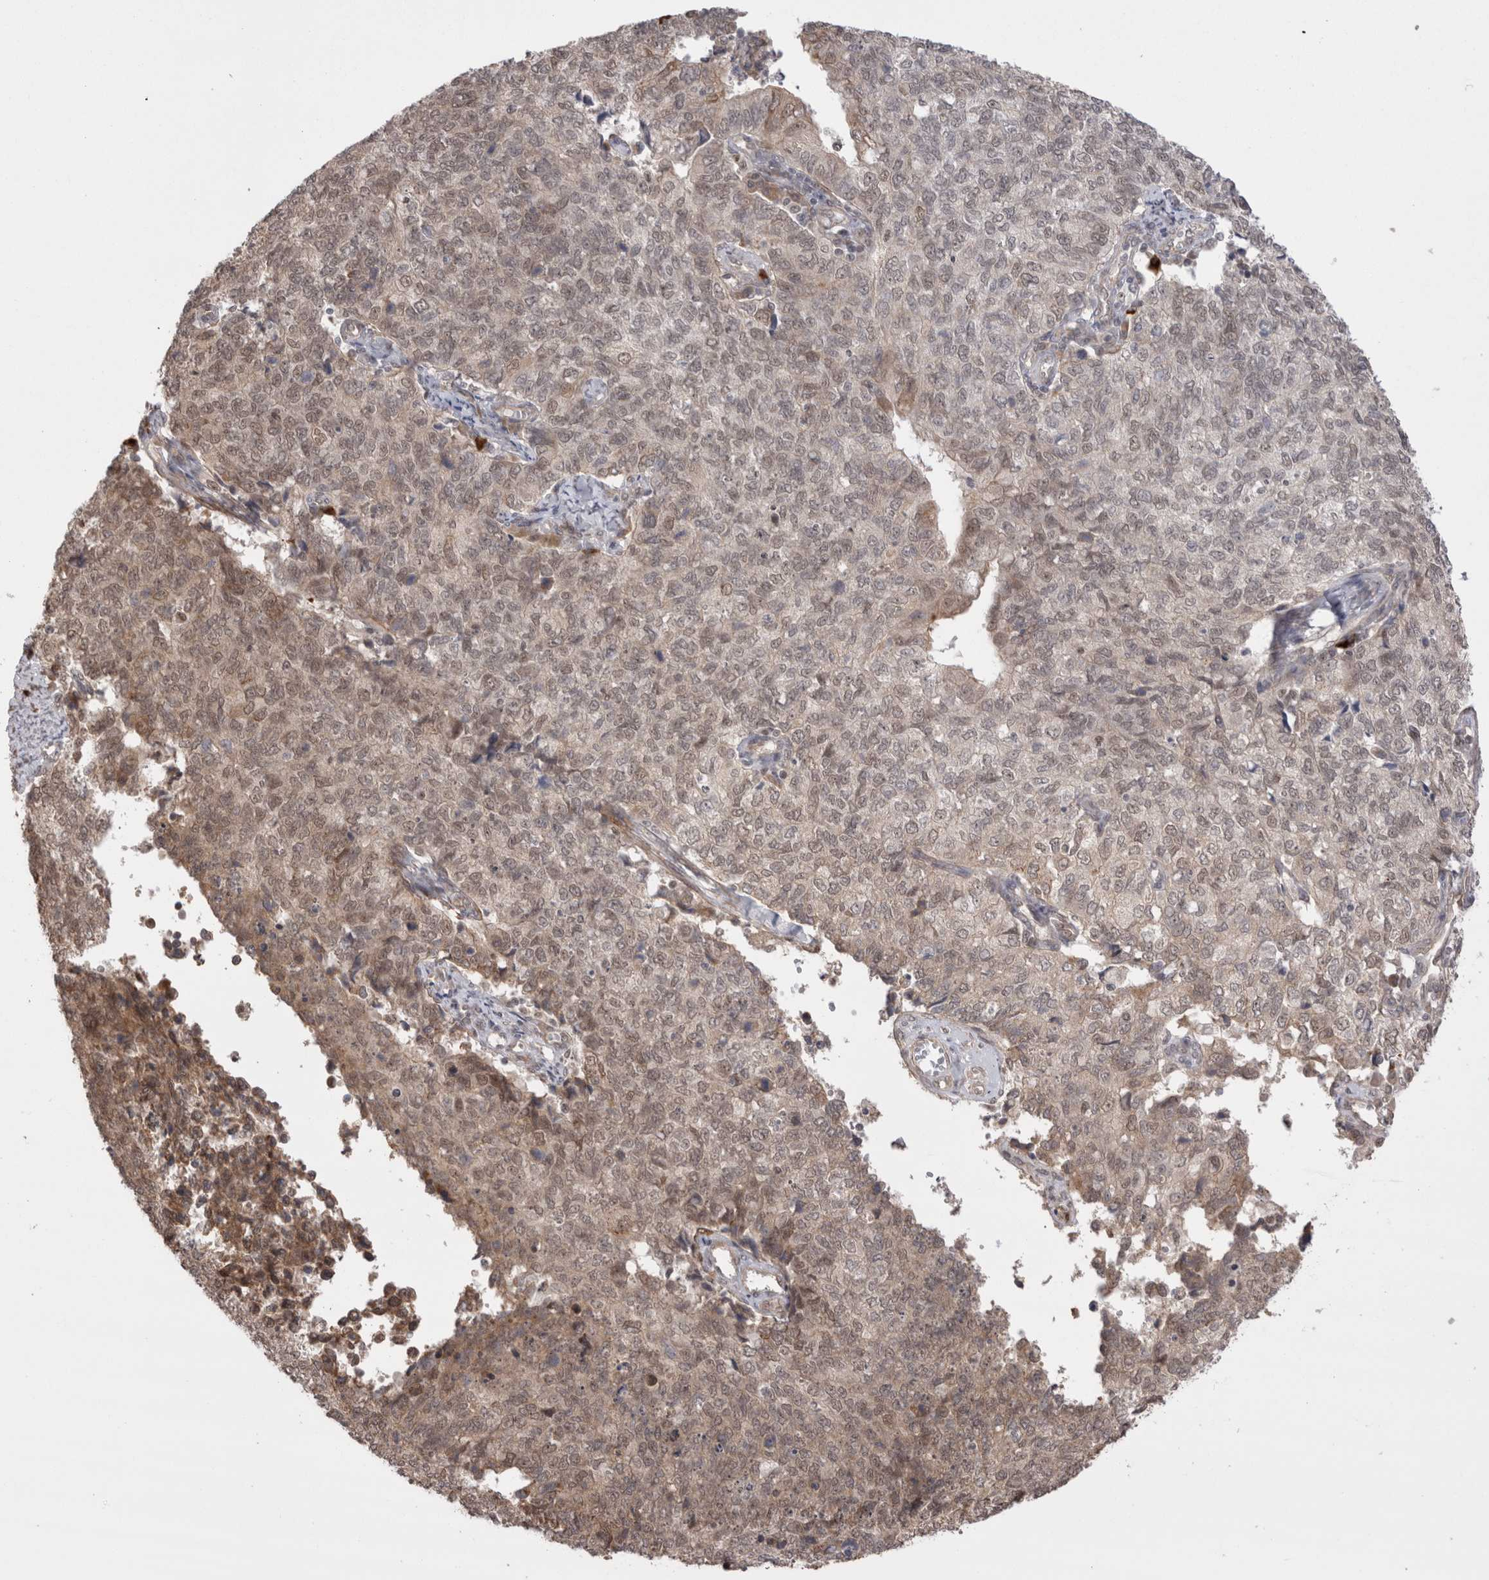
{"staining": {"intensity": "weak", "quantity": "25%-75%", "location": "cytoplasmic/membranous,nuclear"}, "tissue": "cervical cancer", "cell_type": "Tumor cells", "image_type": "cancer", "snomed": [{"axis": "morphology", "description": "Squamous cell carcinoma, NOS"}, {"axis": "topography", "description": "Cervix"}], "caption": "Brown immunohistochemical staining in squamous cell carcinoma (cervical) shows weak cytoplasmic/membranous and nuclear expression in about 25%-75% of tumor cells.", "gene": "EXOSC4", "patient": {"sex": "female", "age": 63}}